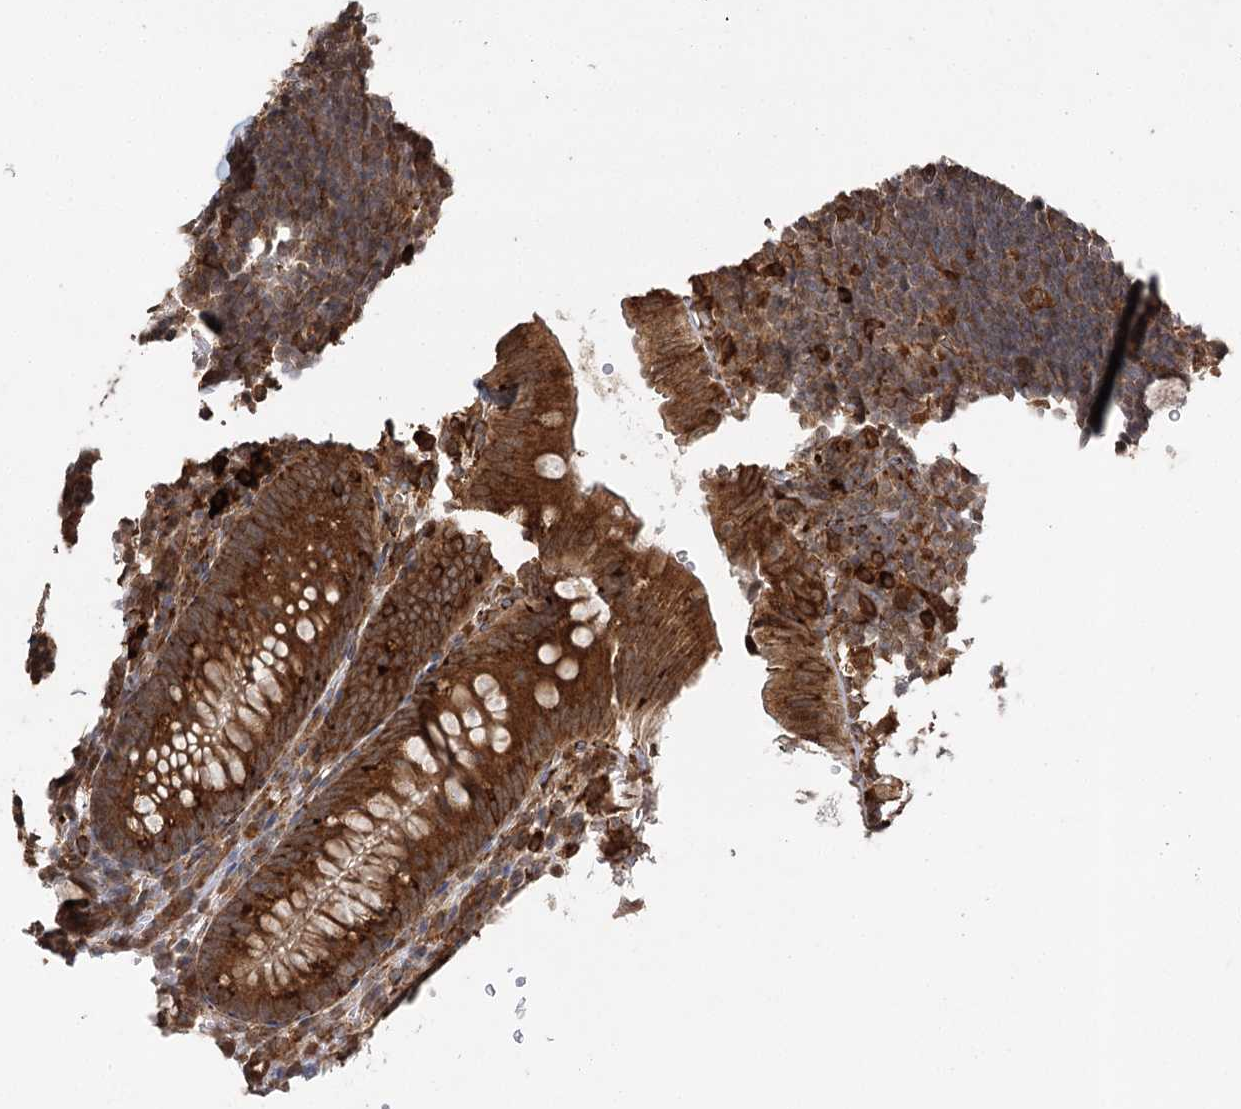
{"staining": {"intensity": "strong", "quantity": ">75%", "location": "cytoplasmic/membranous"}, "tissue": "appendix", "cell_type": "Glandular cells", "image_type": "normal", "snomed": [{"axis": "morphology", "description": "Normal tissue, NOS"}, {"axis": "topography", "description": "Appendix"}], "caption": "IHC of benign appendix demonstrates high levels of strong cytoplasmic/membranous expression in approximately >75% of glandular cells. (brown staining indicates protein expression, while blue staining denotes nuclei).", "gene": "DNAJB14", "patient": {"sex": "male", "age": 1}}